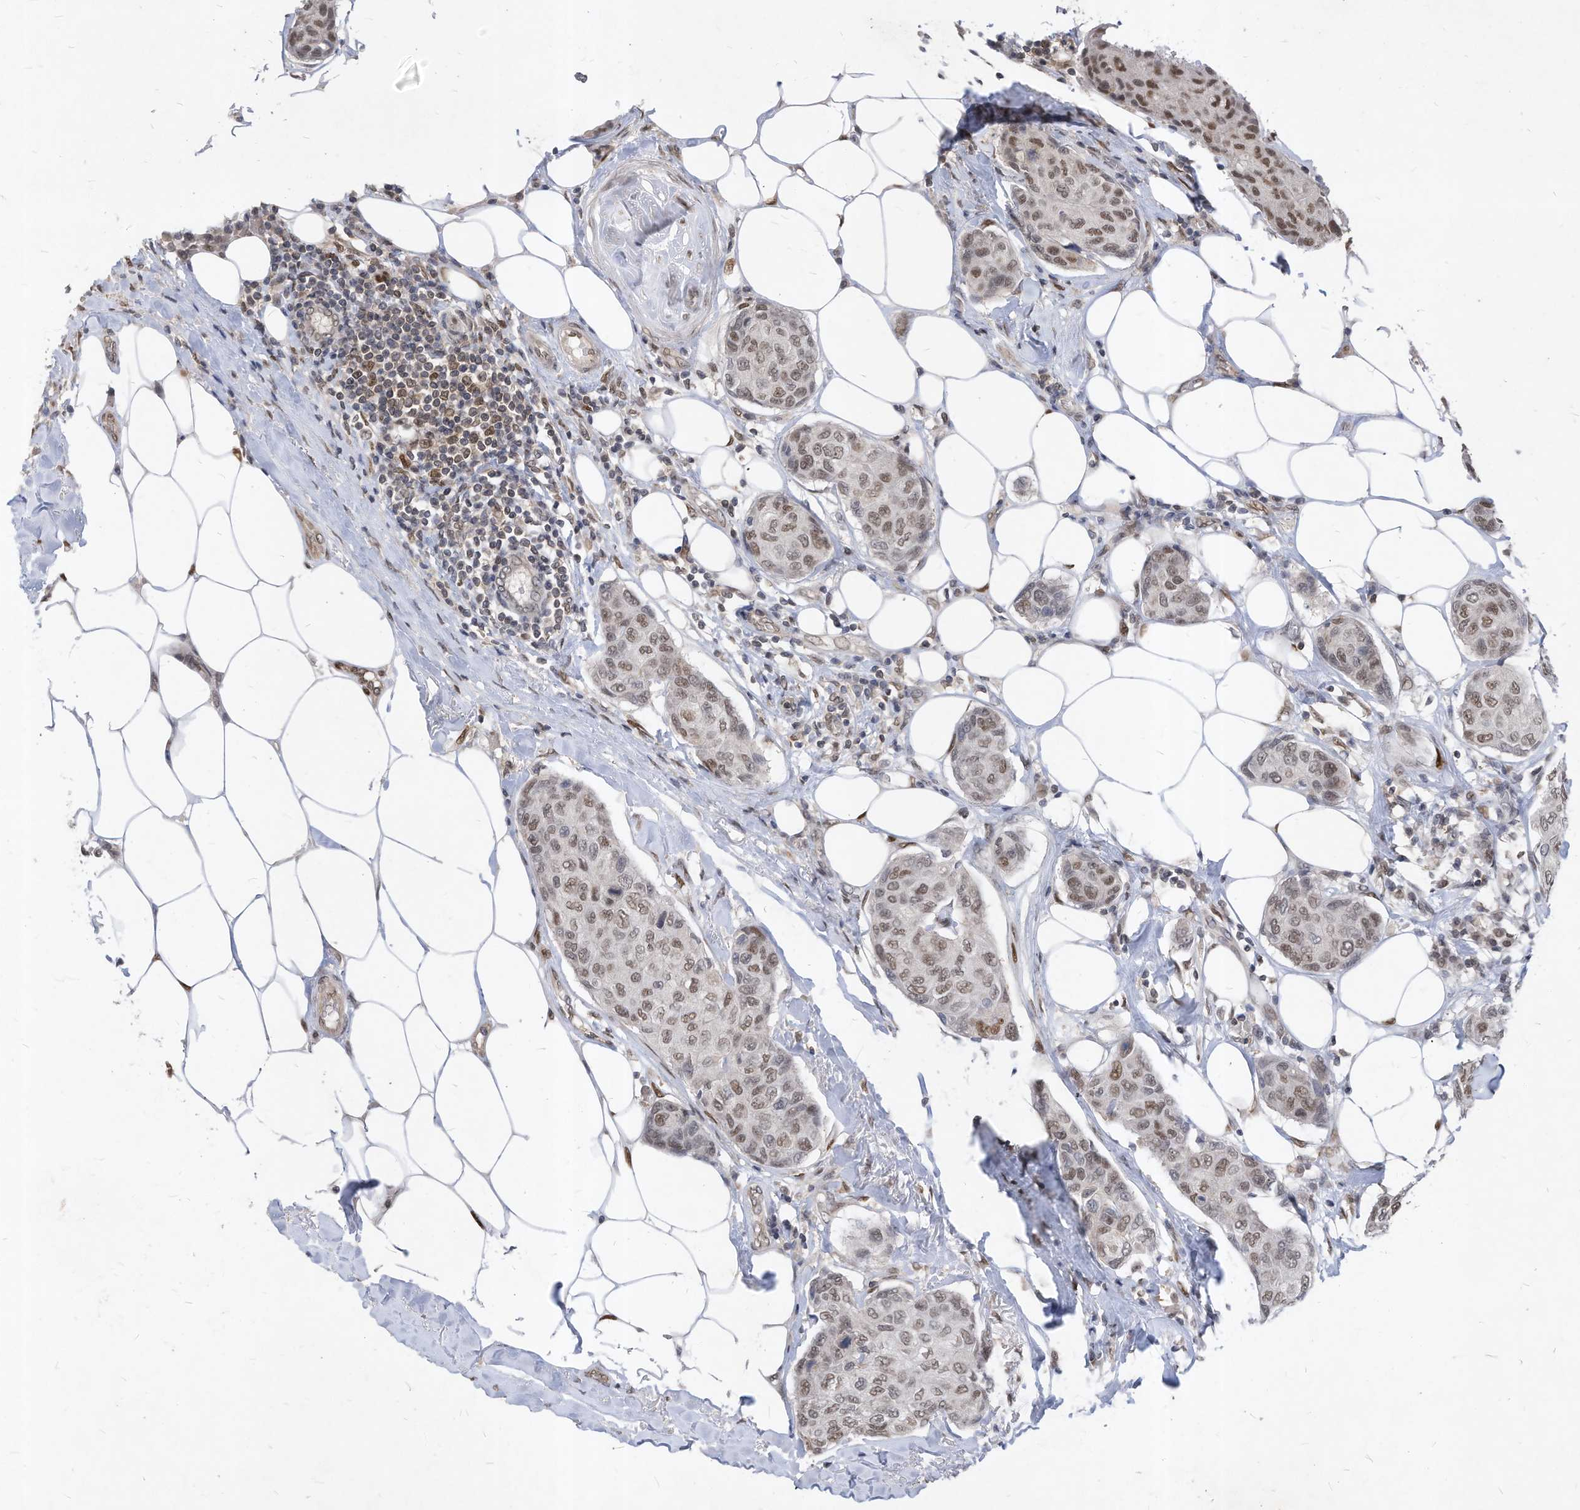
{"staining": {"intensity": "moderate", "quantity": "25%-75%", "location": "nuclear"}, "tissue": "breast cancer", "cell_type": "Tumor cells", "image_type": "cancer", "snomed": [{"axis": "morphology", "description": "Duct carcinoma"}, {"axis": "topography", "description": "Breast"}], "caption": "IHC photomicrograph of breast intraductal carcinoma stained for a protein (brown), which displays medium levels of moderate nuclear expression in approximately 25%-75% of tumor cells.", "gene": "KPNB1", "patient": {"sex": "female", "age": 80}}